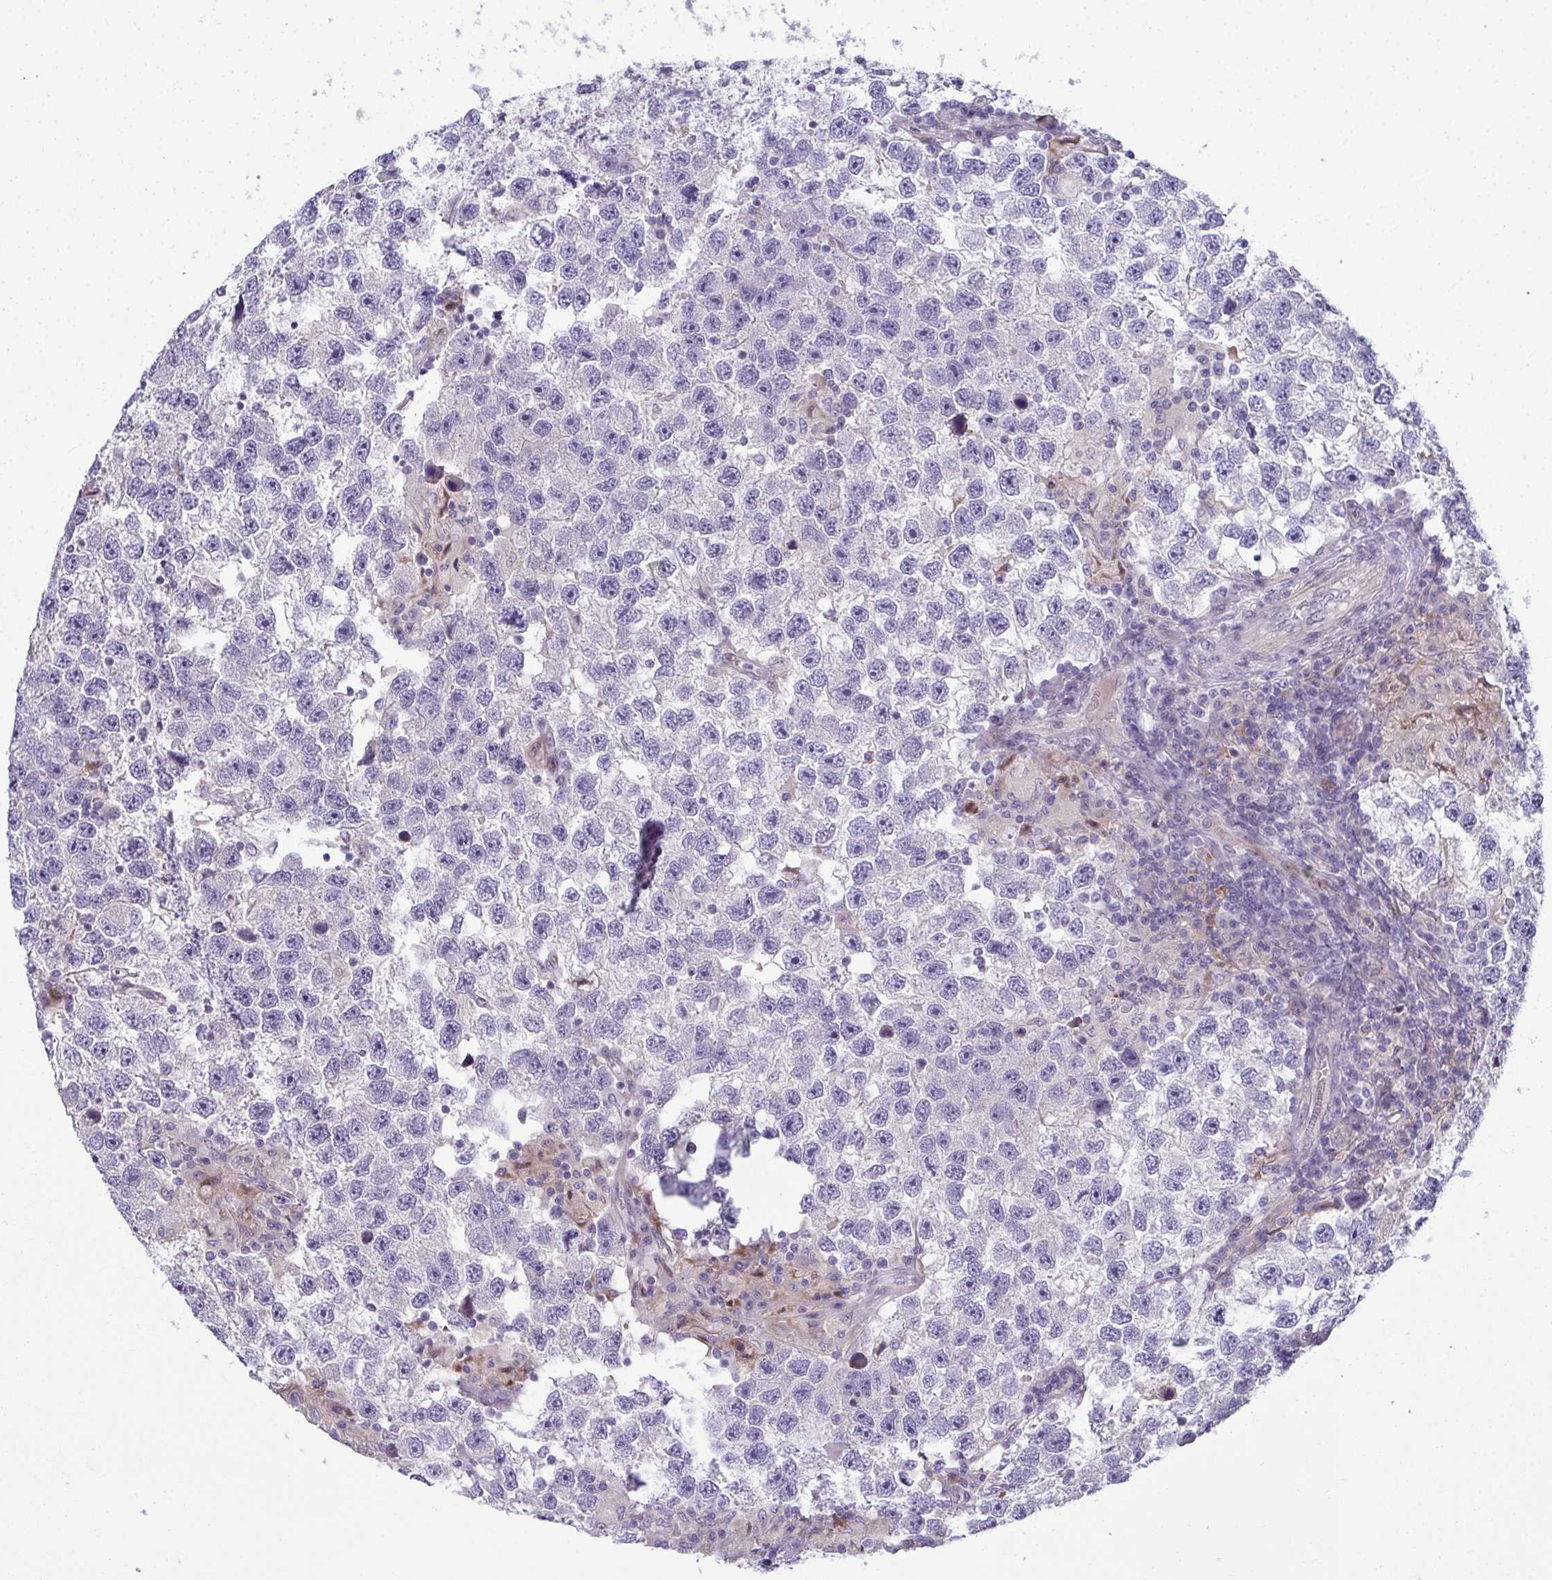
{"staining": {"intensity": "negative", "quantity": "none", "location": "none"}, "tissue": "testis cancer", "cell_type": "Tumor cells", "image_type": "cancer", "snomed": [{"axis": "morphology", "description": "Seminoma, NOS"}, {"axis": "topography", "description": "Testis"}], "caption": "Tumor cells show no significant expression in testis cancer. (DAB immunohistochemistry with hematoxylin counter stain).", "gene": "ODF1", "patient": {"sex": "male", "age": 26}}